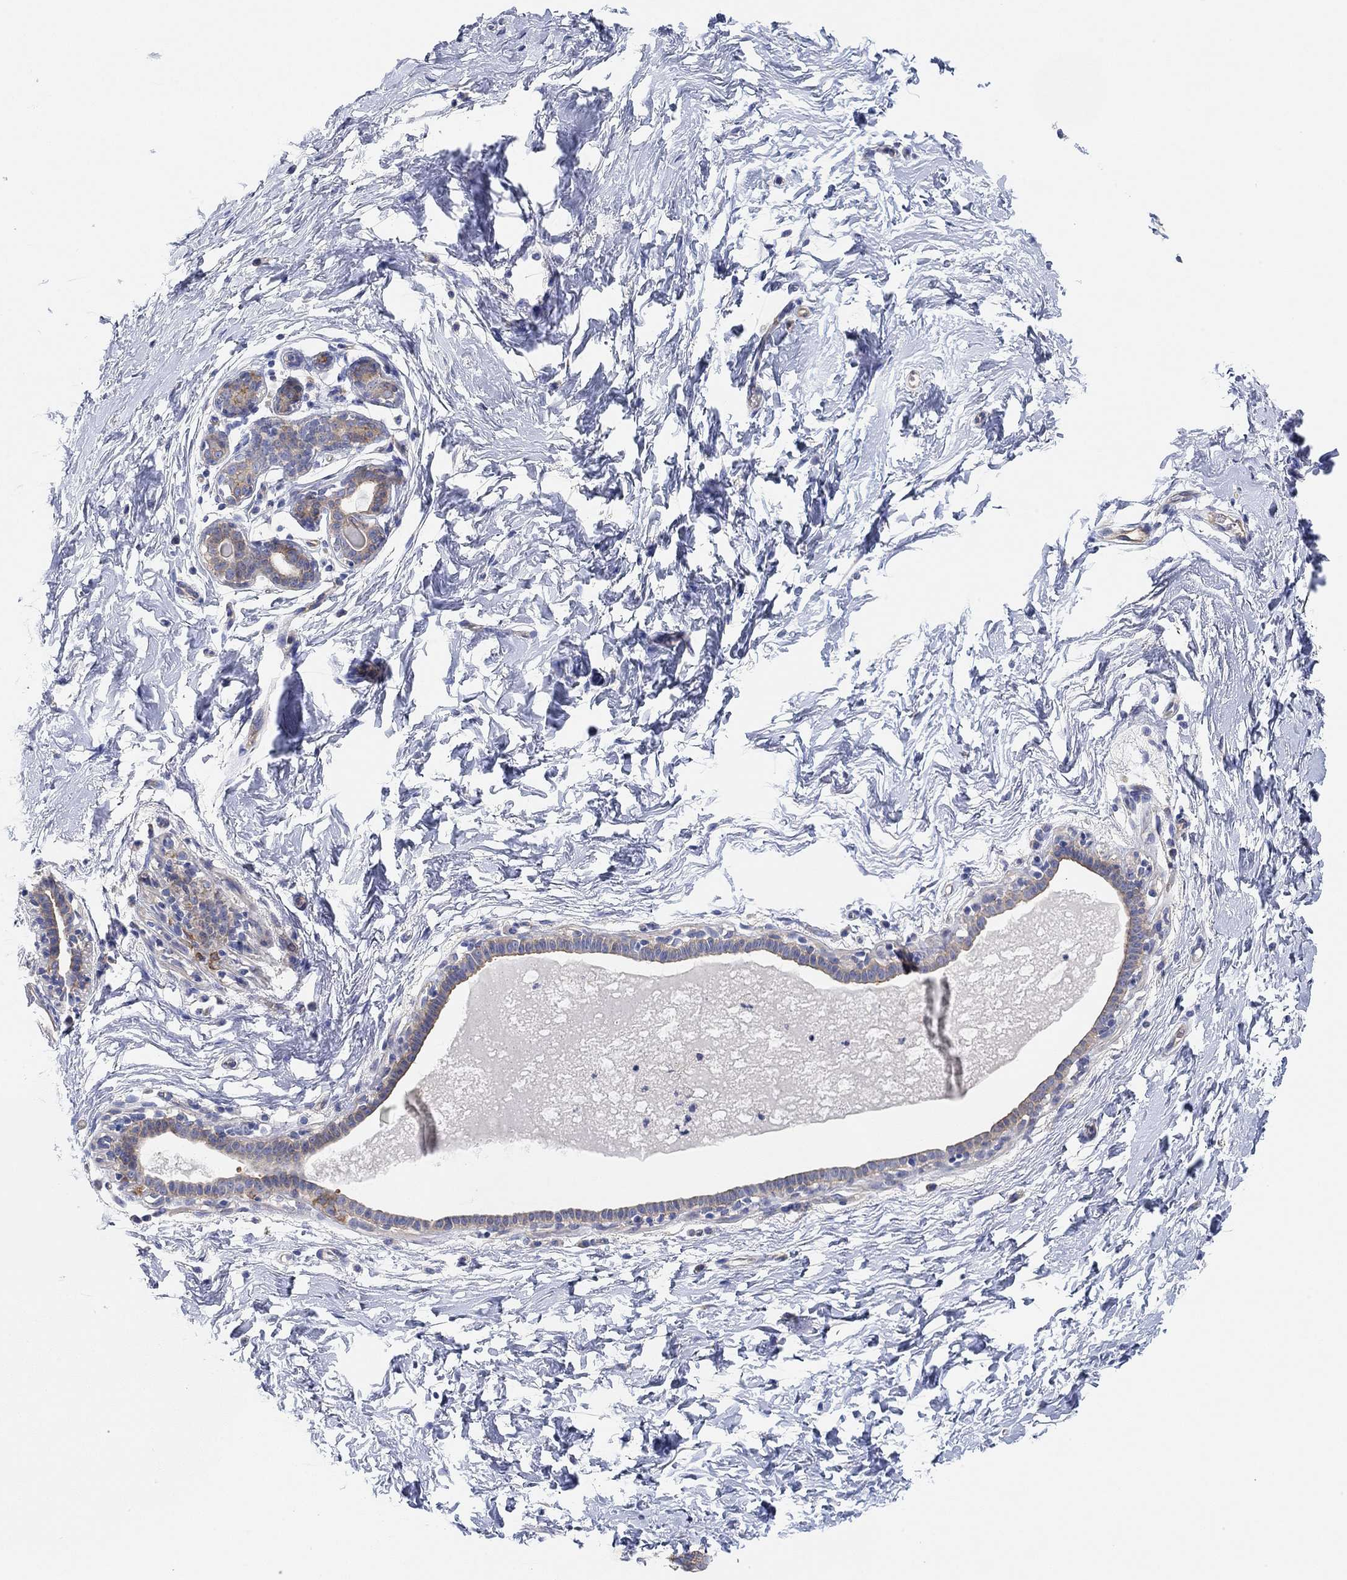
{"staining": {"intensity": "negative", "quantity": "none", "location": "none"}, "tissue": "breast", "cell_type": "Adipocytes", "image_type": "normal", "snomed": [{"axis": "morphology", "description": "Normal tissue, NOS"}, {"axis": "topography", "description": "Breast"}], "caption": "DAB (3,3'-diaminobenzidine) immunohistochemical staining of normal breast demonstrates no significant expression in adipocytes.", "gene": "RGS1", "patient": {"sex": "female", "age": 37}}